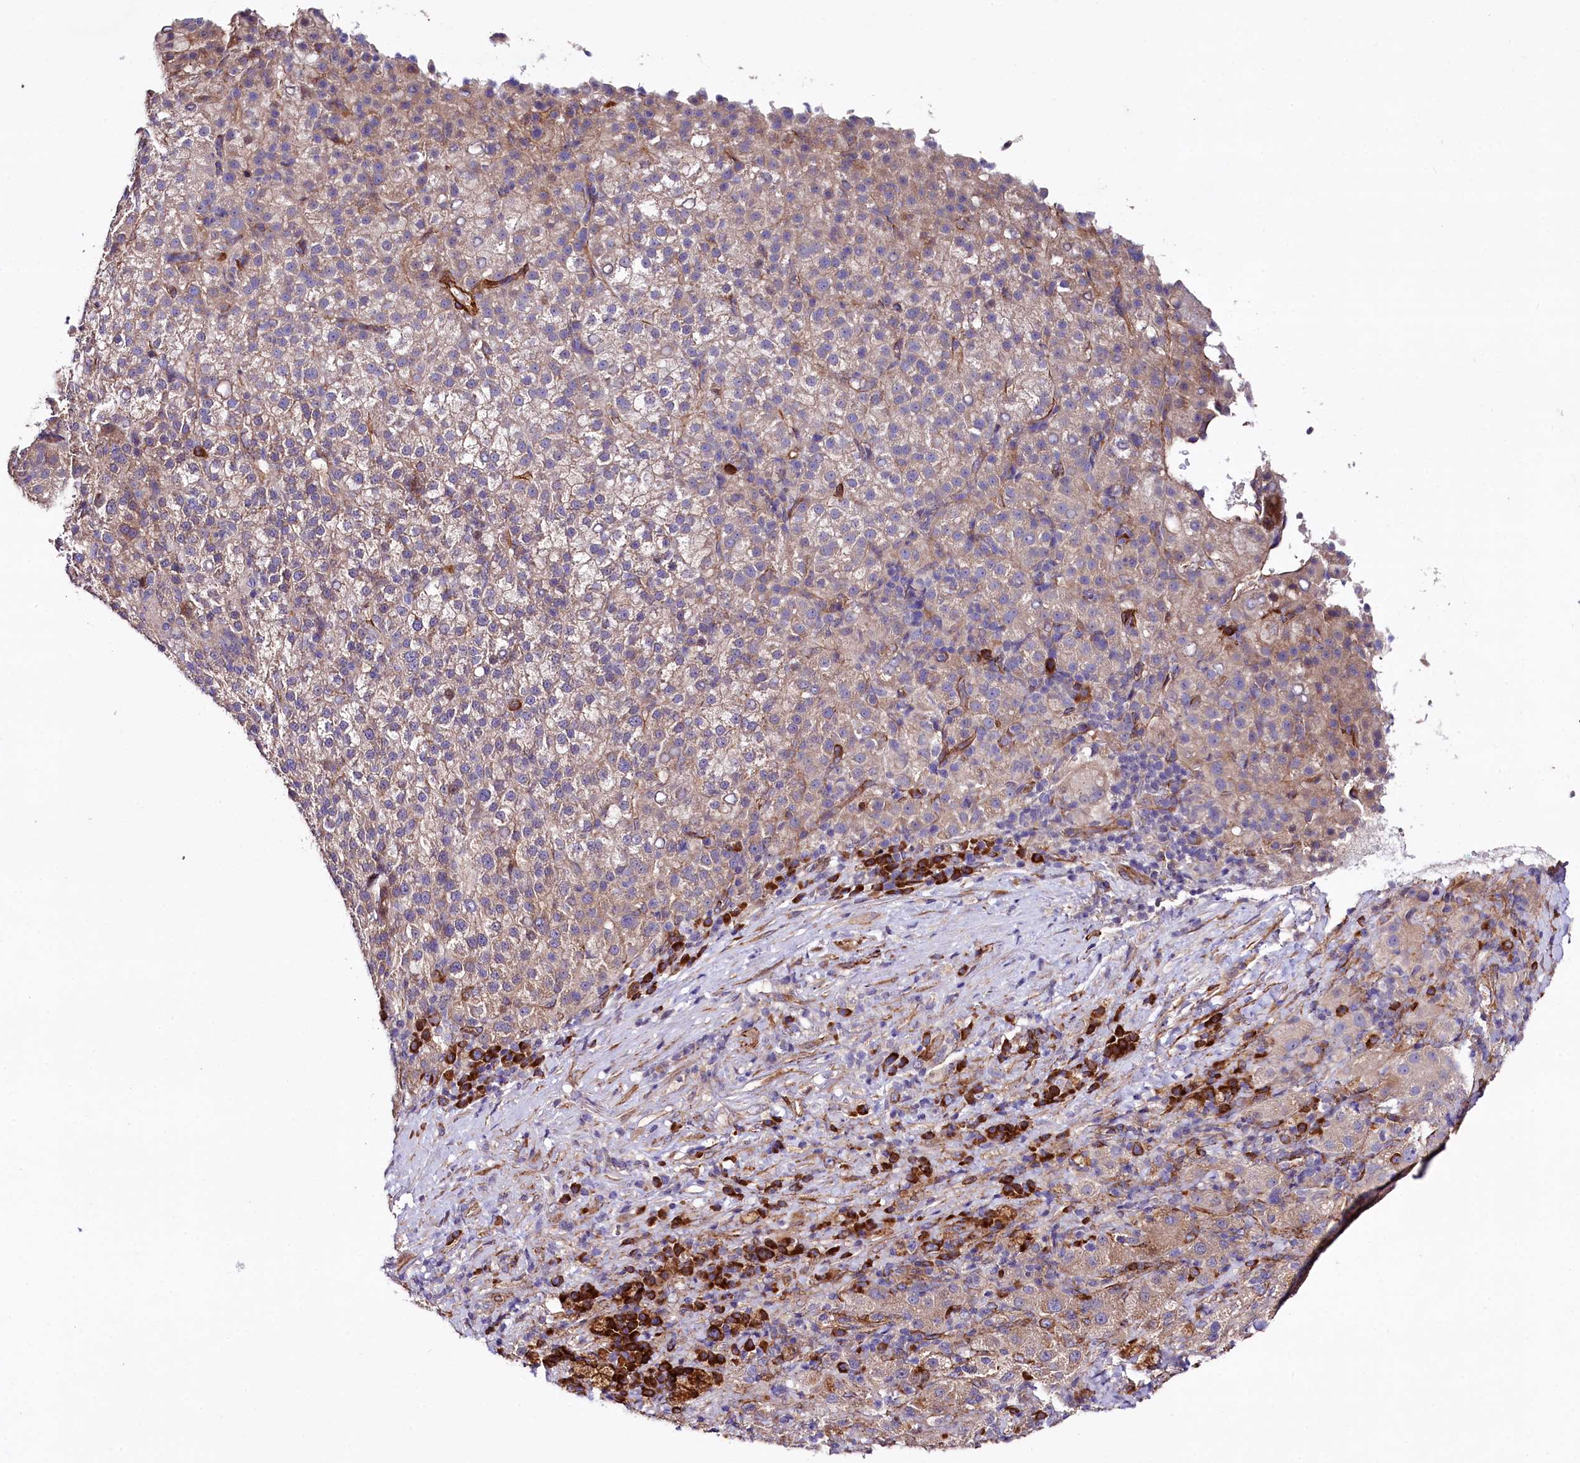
{"staining": {"intensity": "weak", "quantity": "<25%", "location": "cytoplasmic/membranous"}, "tissue": "liver cancer", "cell_type": "Tumor cells", "image_type": "cancer", "snomed": [{"axis": "morphology", "description": "Carcinoma, Hepatocellular, NOS"}, {"axis": "topography", "description": "Liver"}], "caption": "IHC photomicrograph of liver hepatocellular carcinoma stained for a protein (brown), which reveals no staining in tumor cells.", "gene": "SPATS2", "patient": {"sex": "female", "age": 58}}